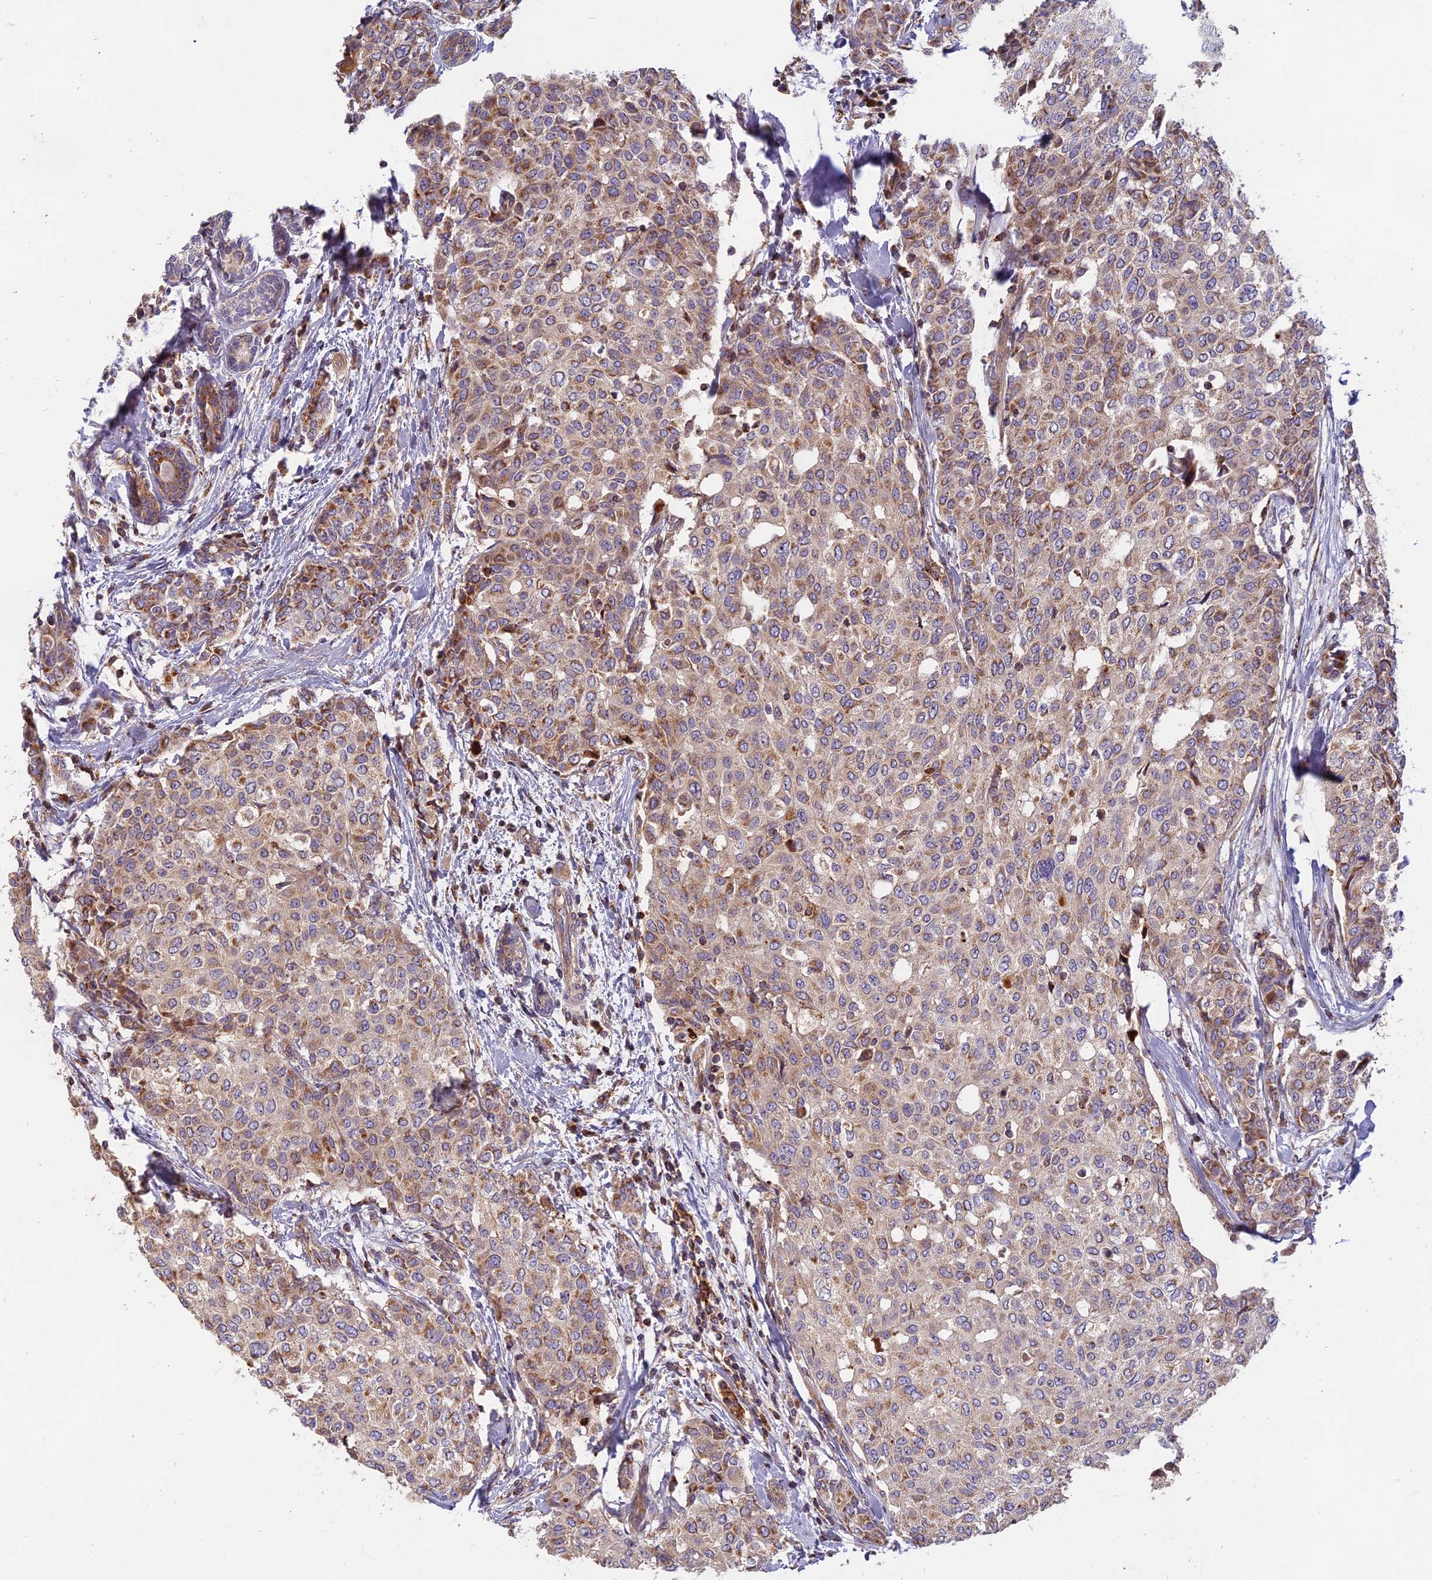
{"staining": {"intensity": "weak", "quantity": "25%-75%", "location": "cytoplasmic/membranous"}, "tissue": "breast cancer", "cell_type": "Tumor cells", "image_type": "cancer", "snomed": [{"axis": "morphology", "description": "Lobular carcinoma"}, {"axis": "topography", "description": "Breast"}], "caption": "Breast lobular carcinoma stained for a protein (brown) demonstrates weak cytoplasmic/membranous positive staining in about 25%-75% of tumor cells.", "gene": "EDAR", "patient": {"sex": "female", "age": 51}}